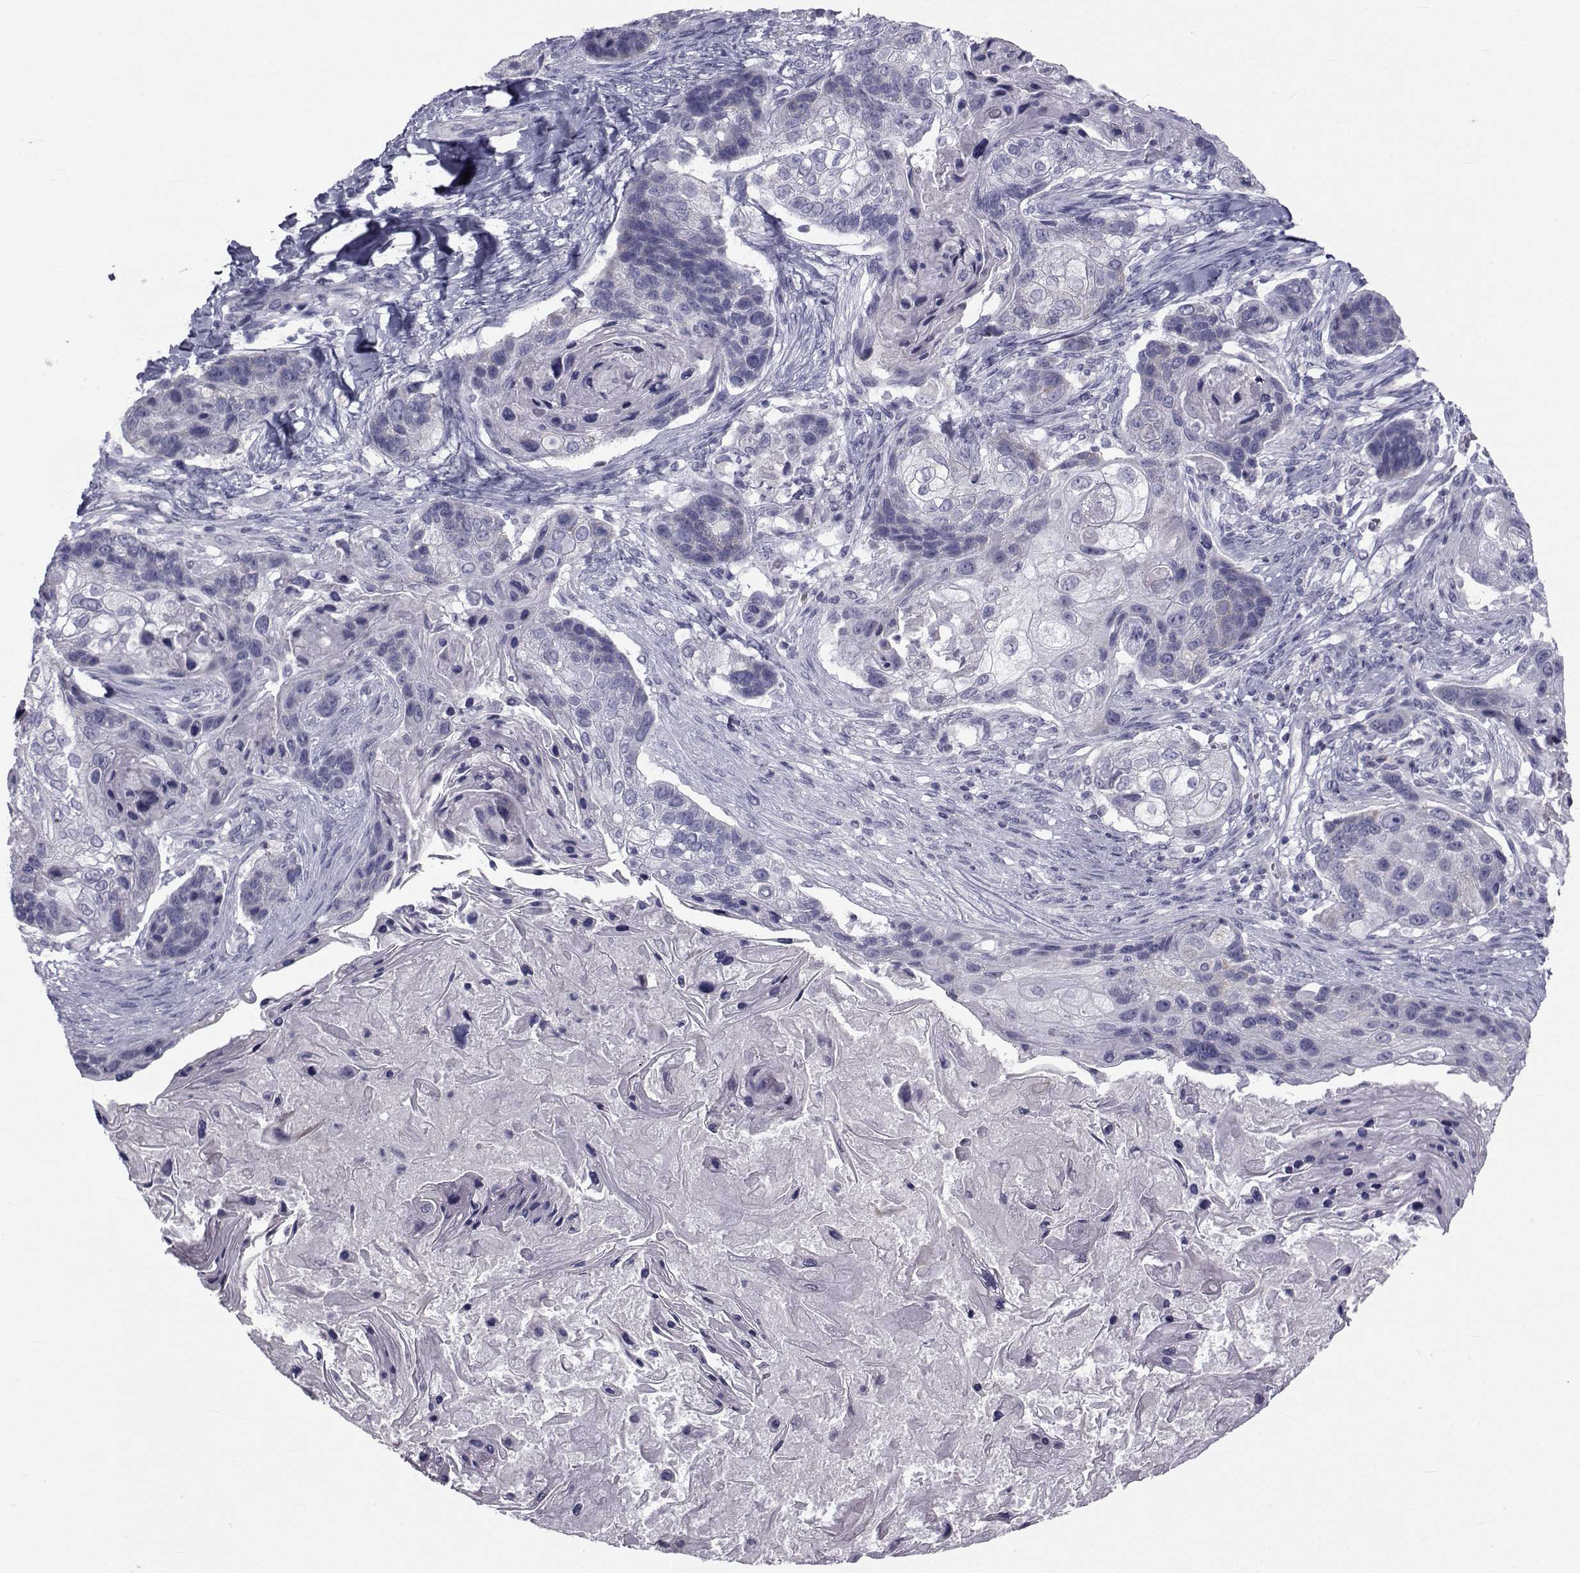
{"staining": {"intensity": "negative", "quantity": "none", "location": "none"}, "tissue": "lung cancer", "cell_type": "Tumor cells", "image_type": "cancer", "snomed": [{"axis": "morphology", "description": "Squamous cell carcinoma, NOS"}, {"axis": "topography", "description": "Lung"}], "caption": "Tumor cells show no significant staining in squamous cell carcinoma (lung). Brightfield microscopy of immunohistochemistry (IHC) stained with DAB (brown) and hematoxylin (blue), captured at high magnification.", "gene": "FDXR", "patient": {"sex": "male", "age": 69}}